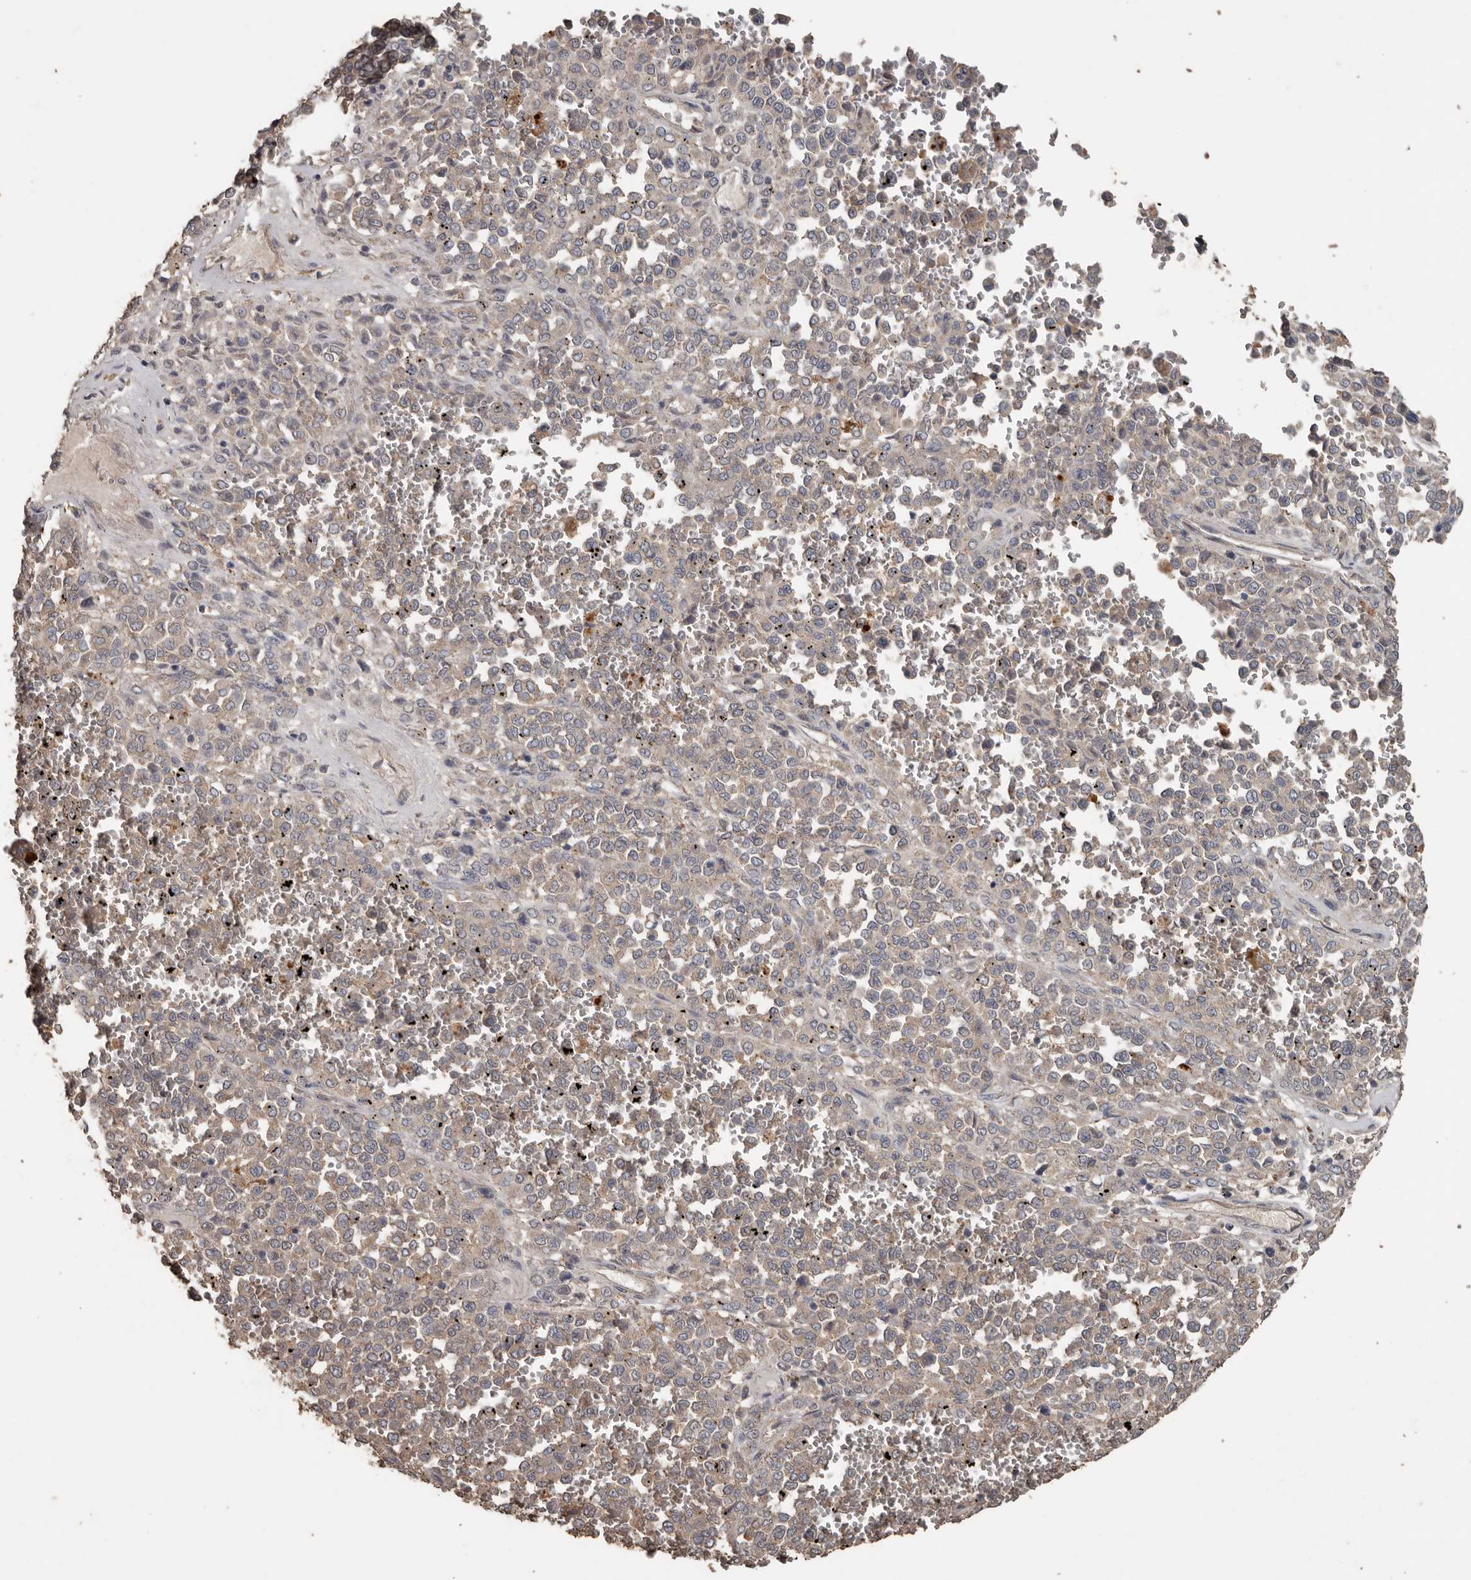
{"staining": {"intensity": "weak", "quantity": "25%-75%", "location": "cytoplasmic/membranous"}, "tissue": "melanoma", "cell_type": "Tumor cells", "image_type": "cancer", "snomed": [{"axis": "morphology", "description": "Malignant melanoma, Metastatic site"}, {"axis": "topography", "description": "Pancreas"}], "caption": "Human malignant melanoma (metastatic site) stained with a protein marker displays weak staining in tumor cells.", "gene": "HYAL4", "patient": {"sex": "female", "age": 30}}